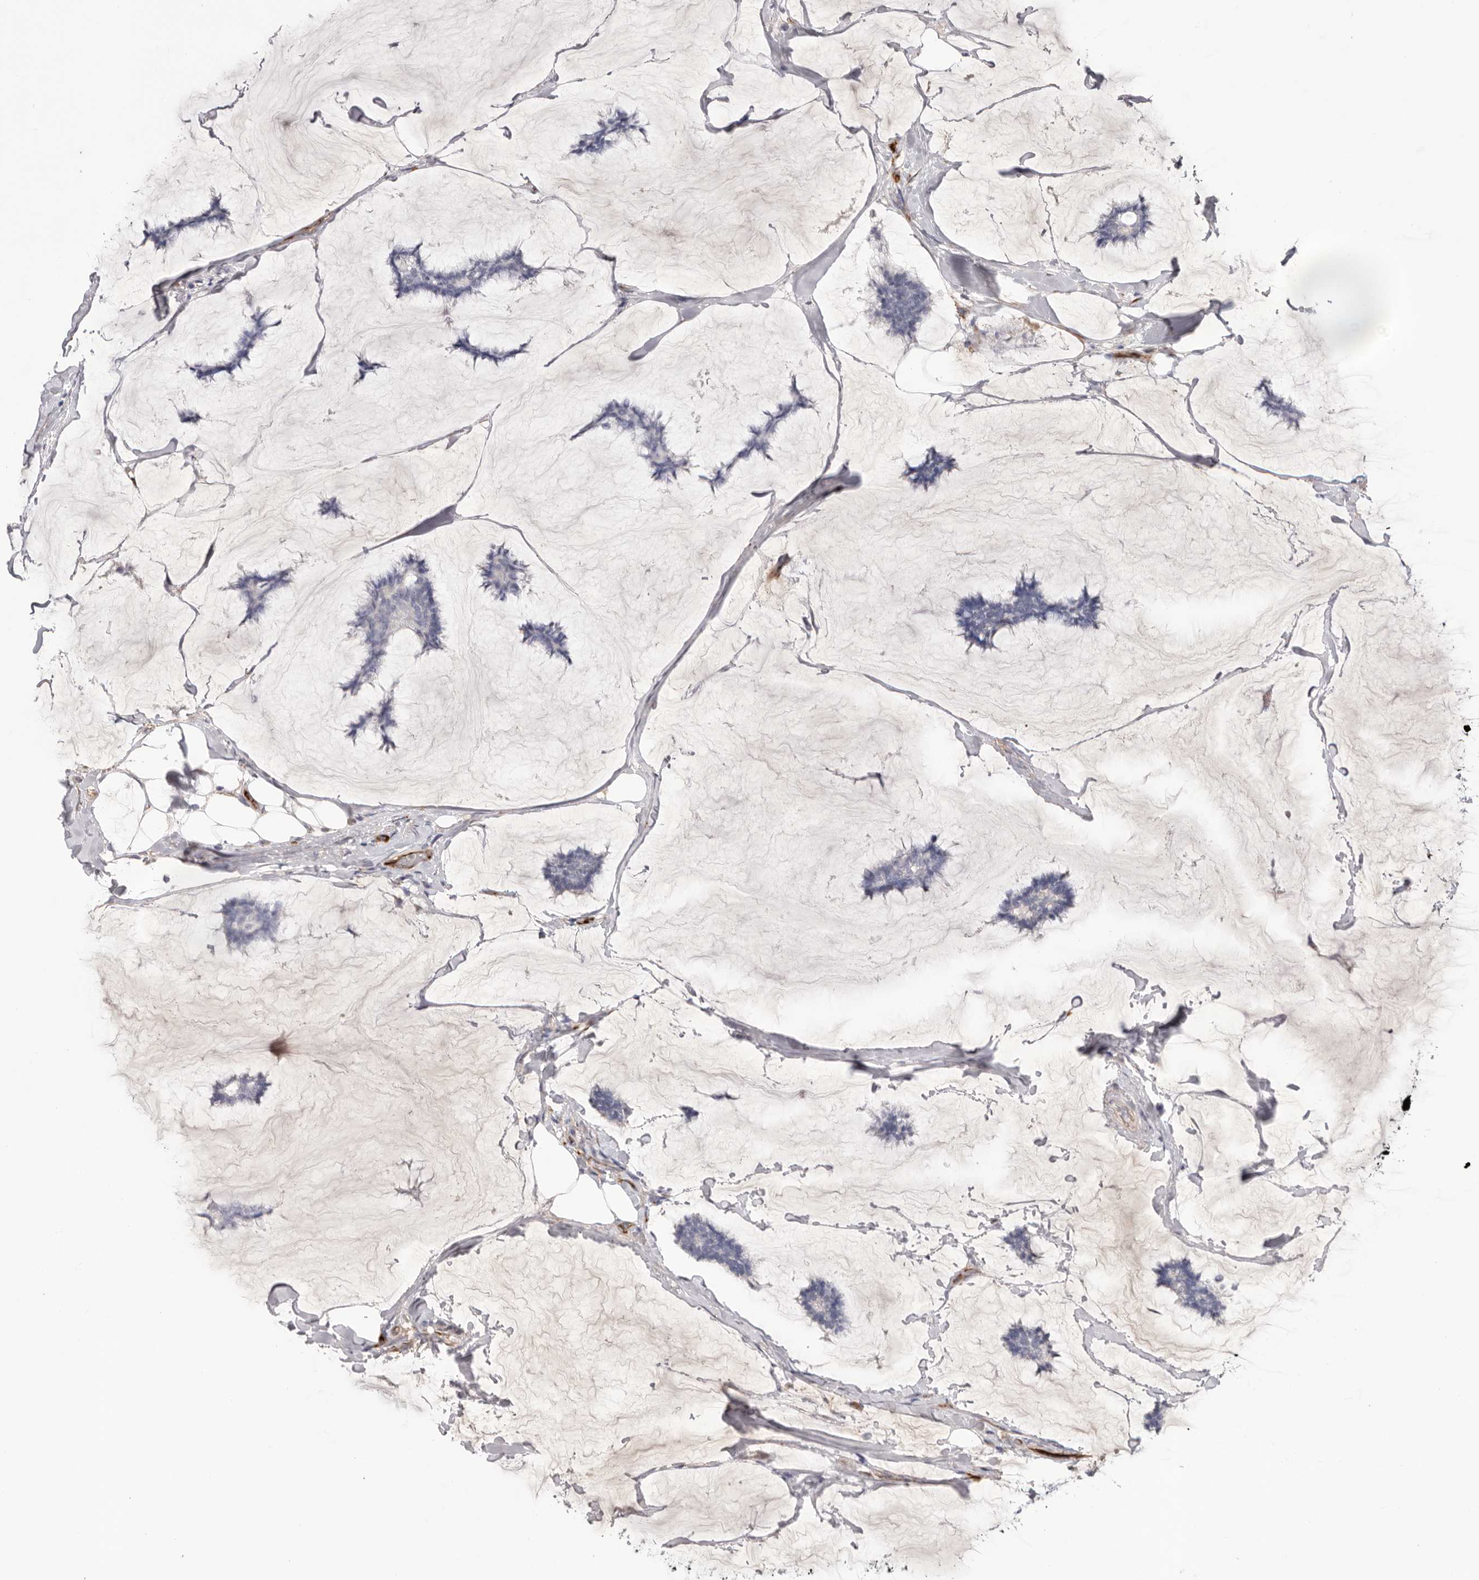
{"staining": {"intensity": "negative", "quantity": "none", "location": "none"}, "tissue": "breast cancer", "cell_type": "Tumor cells", "image_type": "cancer", "snomed": [{"axis": "morphology", "description": "Duct carcinoma"}, {"axis": "topography", "description": "Breast"}], "caption": "The immunohistochemistry histopathology image has no significant positivity in tumor cells of breast cancer (infiltrating ductal carcinoma) tissue.", "gene": "LRRC66", "patient": {"sex": "female", "age": 93}}